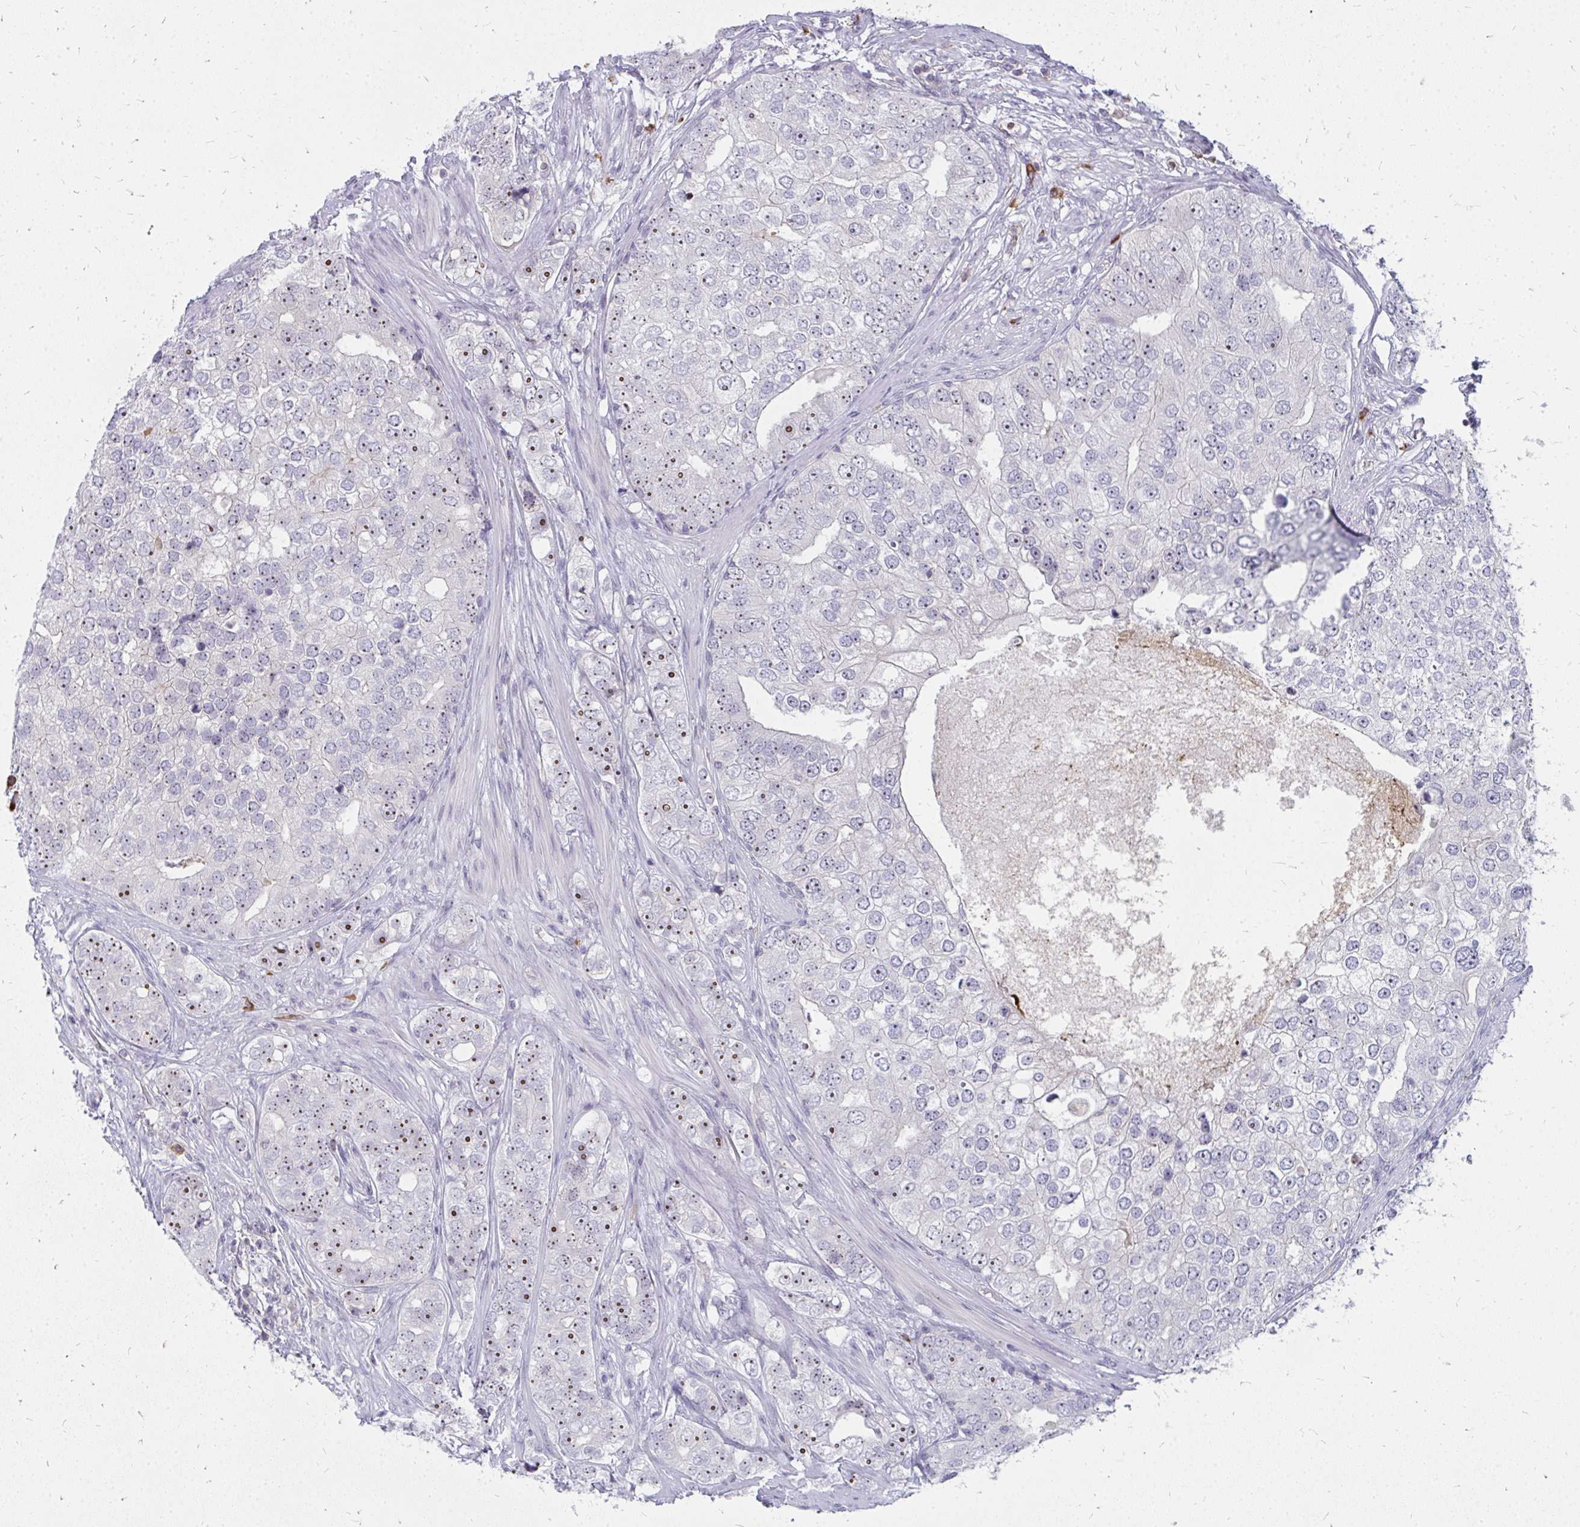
{"staining": {"intensity": "moderate", "quantity": "25%-75%", "location": "nuclear"}, "tissue": "prostate cancer", "cell_type": "Tumor cells", "image_type": "cancer", "snomed": [{"axis": "morphology", "description": "Adenocarcinoma, High grade"}, {"axis": "topography", "description": "Prostate"}], "caption": "Human prostate cancer (adenocarcinoma (high-grade)) stained with a brown dye demonstrates moderate nuclear positive expression in about 25%-75% of tumor cells.", "gene": "FAM9A", "patient": {"sex": "male", "age": 60}}